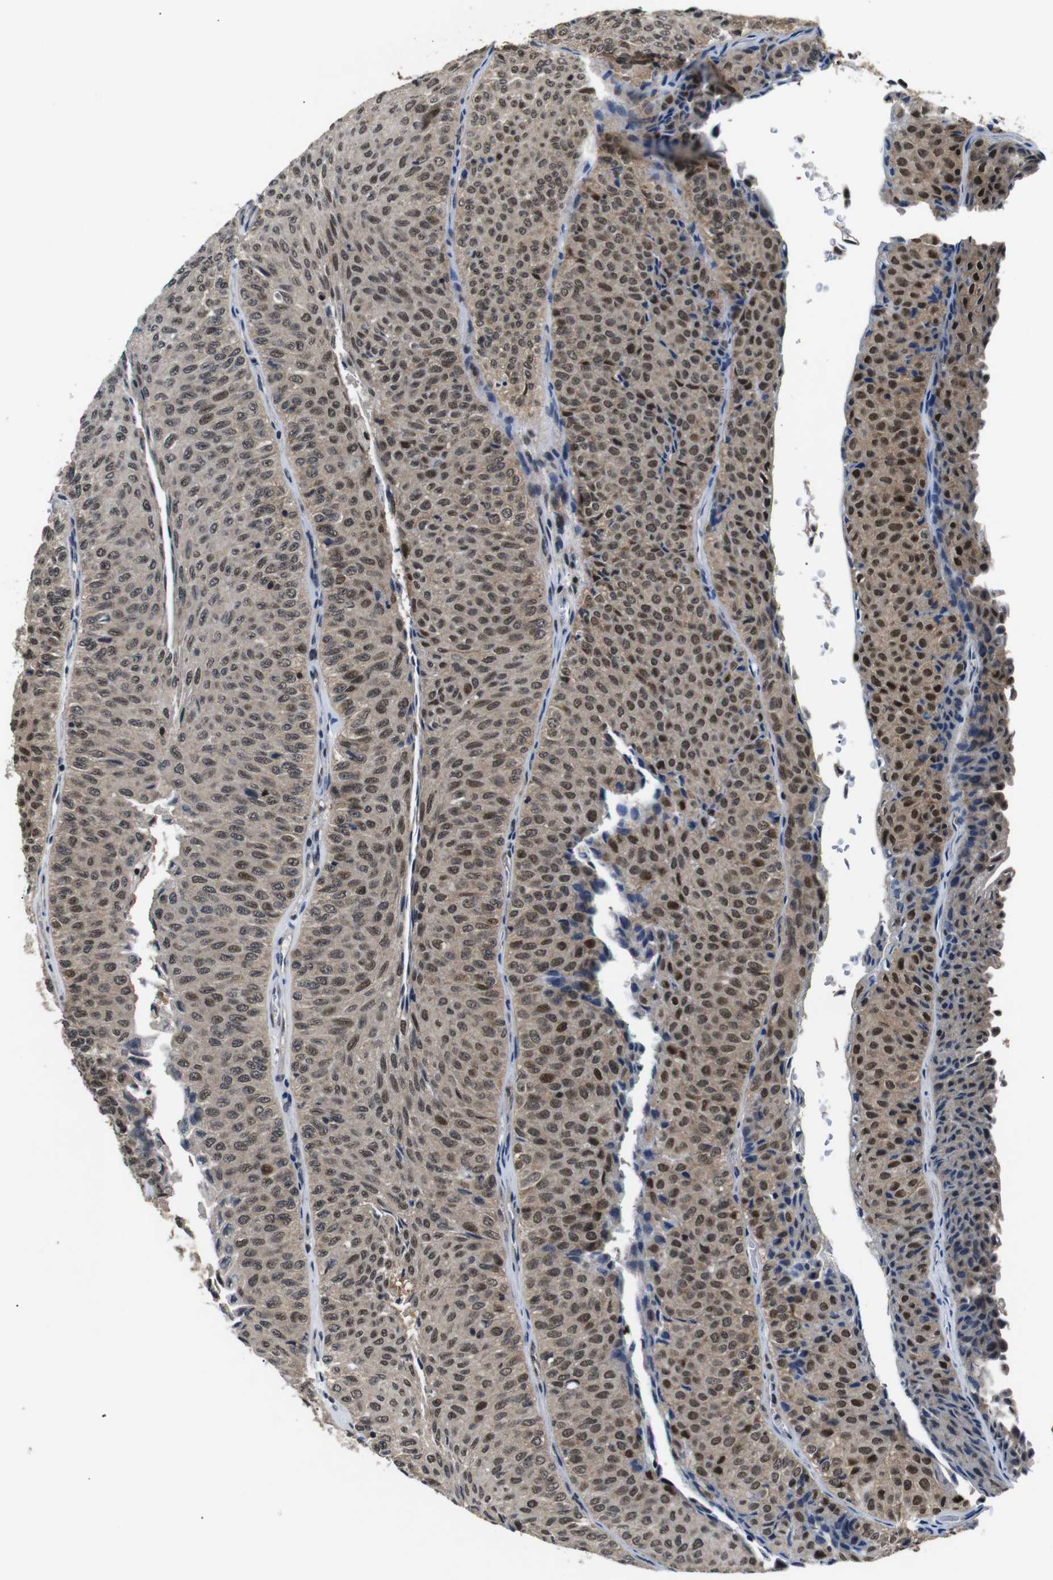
{"staining": {"intensity": "moderate", "quantity": ">75%", "location": "cytoplasmic/membranous,nuclear"}, "tissue": "urothelial cancer", "cell_type": "Tumor cells", "image_type": "cancer", "snomed": [{"axis": "morphology", "description": "Urothelial carcinoma, Low grade"}, {"axis": "topography", "description": "Urinary bladder"}], "caption": "This image exhibits urothelial cancer stained with immunohistochemistry to label a protein in brown. The cytoplasmic/membranous and nuclear of tumor cells show moderate positivity for the protein. Nuclei are counter-stained blue.", "gene": "SKP1", "patient": {"sex": "male", "age": 78}}